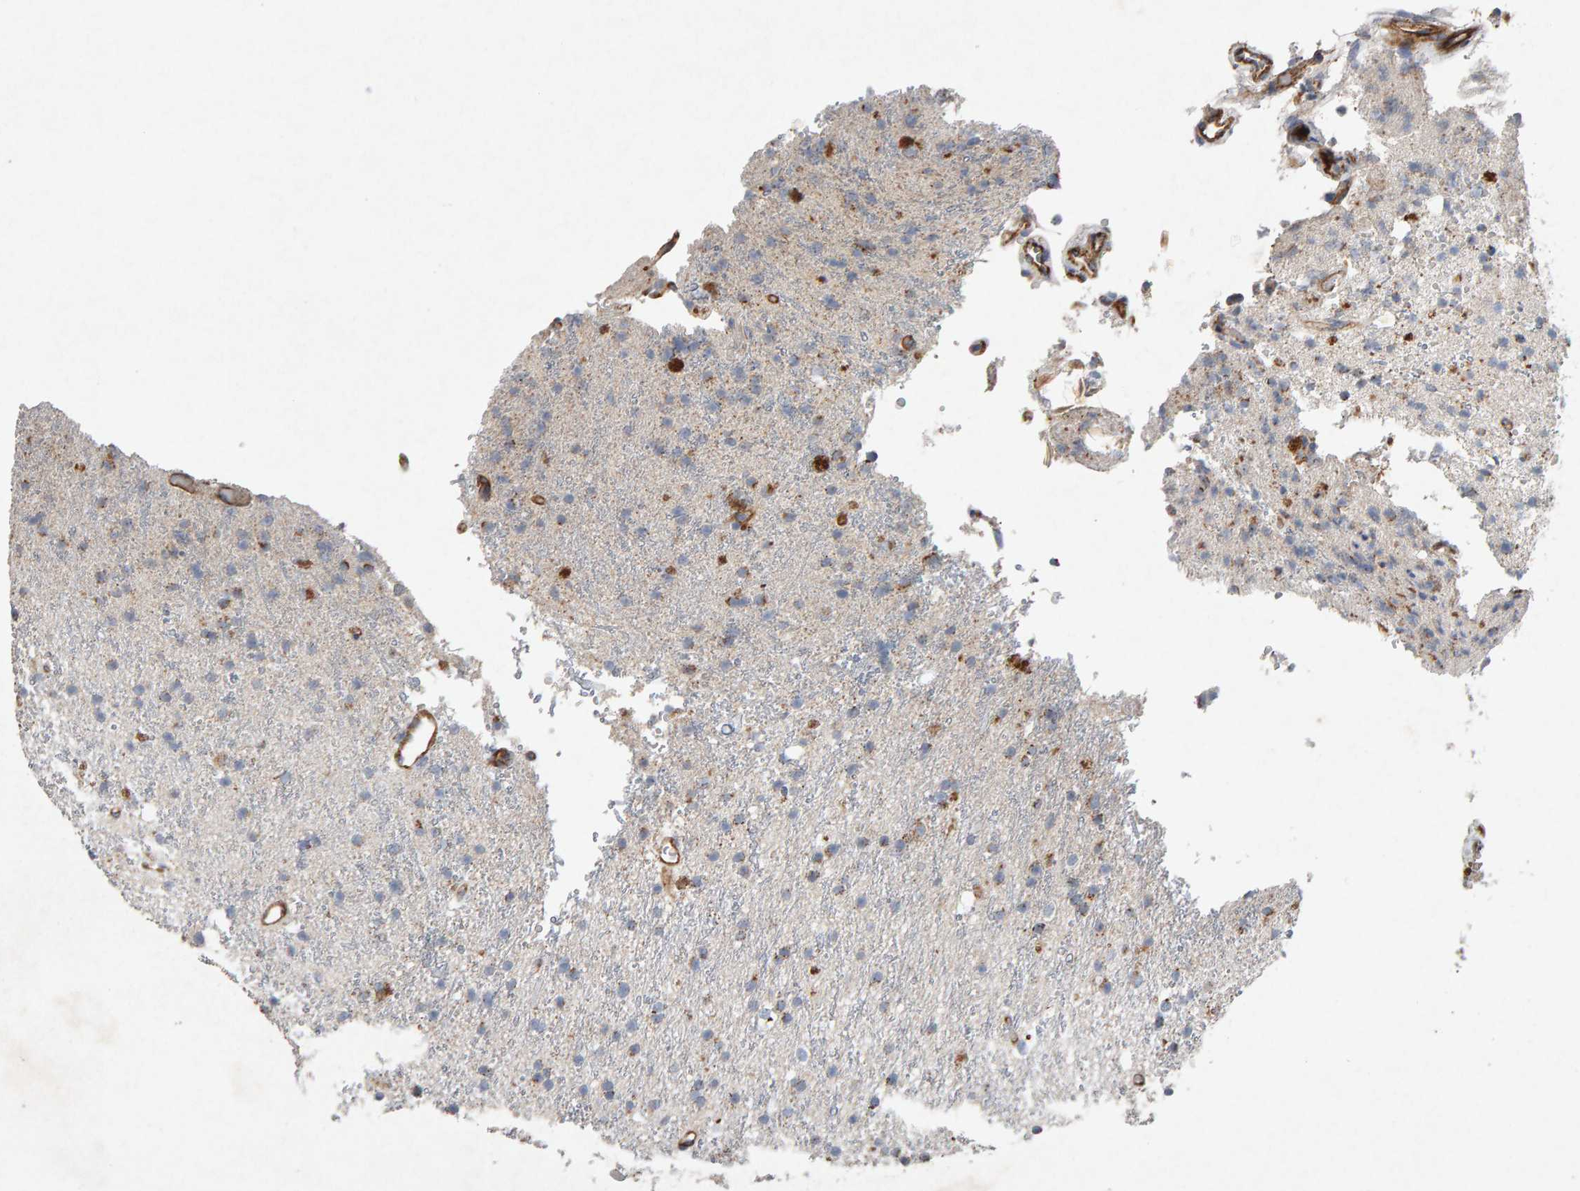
{"staining": {"intensity": "weak", "quantity": "<25%", "location": "cytoplasmic/membranous"}, "tissue": "glioma", "cell_type": "Tumor cells", "image_type": "cancer", "snomed": [{"axis": "morphology", "description": "Glioma, malignant, High grade"}, {"axis": "topography", "description": "Brain"}], "caption": "This is a photomicrograph of immunohistochemistry (IHC) staining of glioma, which shows no expression in tumor cells.", "gene": "PTPRM", "patient": {"sex": "male", "age": 47}}